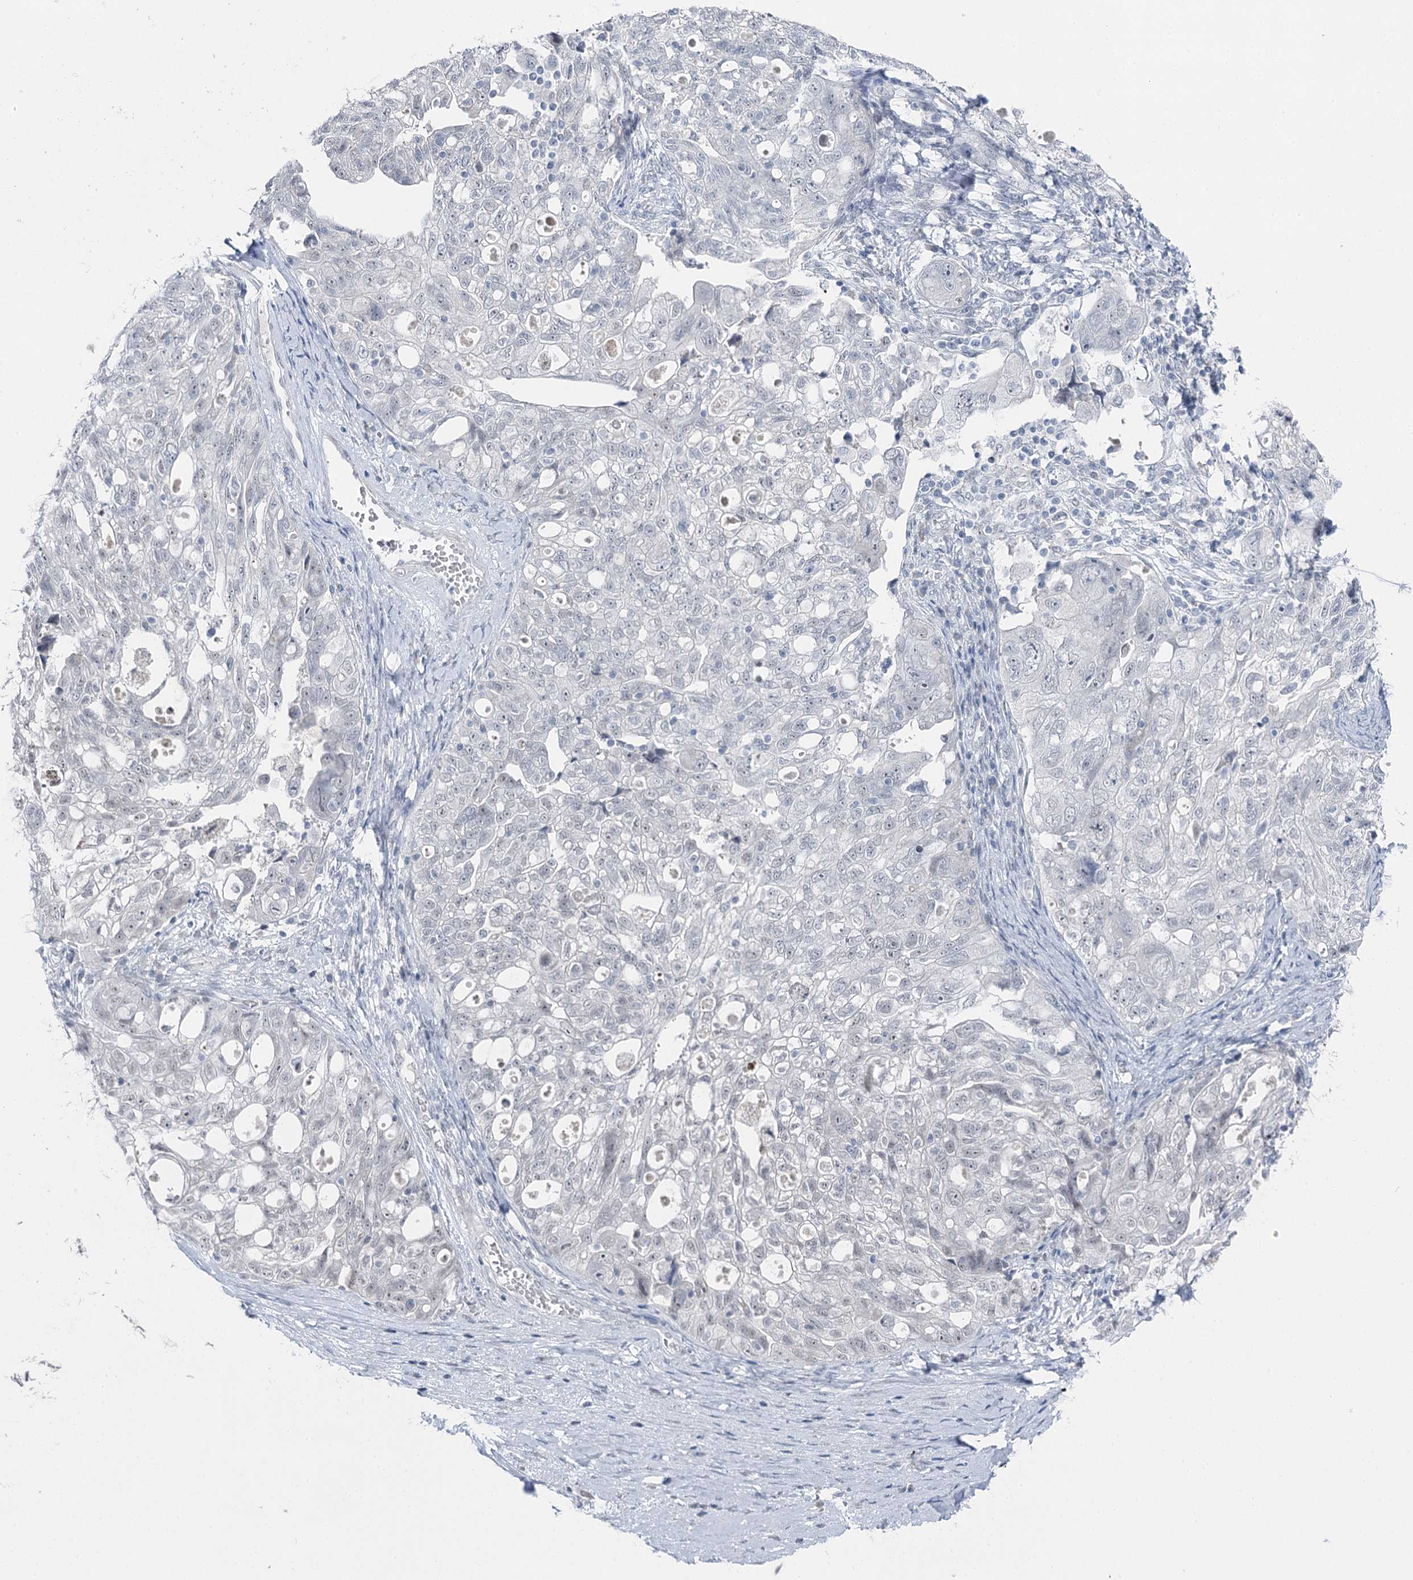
{"staining": {"intensity": "negative", "quantity": "none", "location": "none"}, "tissue": "ovarian cancer", "cell_type": "Tumor cells", "image_type": "cancer", "snomed": [{"axis": "morphology", "description": "Carcinoma, NOS"}, {"axis": "morphology", "description": "Cystadenocarcinoma, serous, NOS"}, {"axis": "topography", "description": "Ovary"}], "caption": "Human ovarian cancer (carcinoma) stained for a protein using IHC reveals no positivity in tumor cells.", "gene": "STEEP1", "patient": {"sex": "female", "age": 69}}